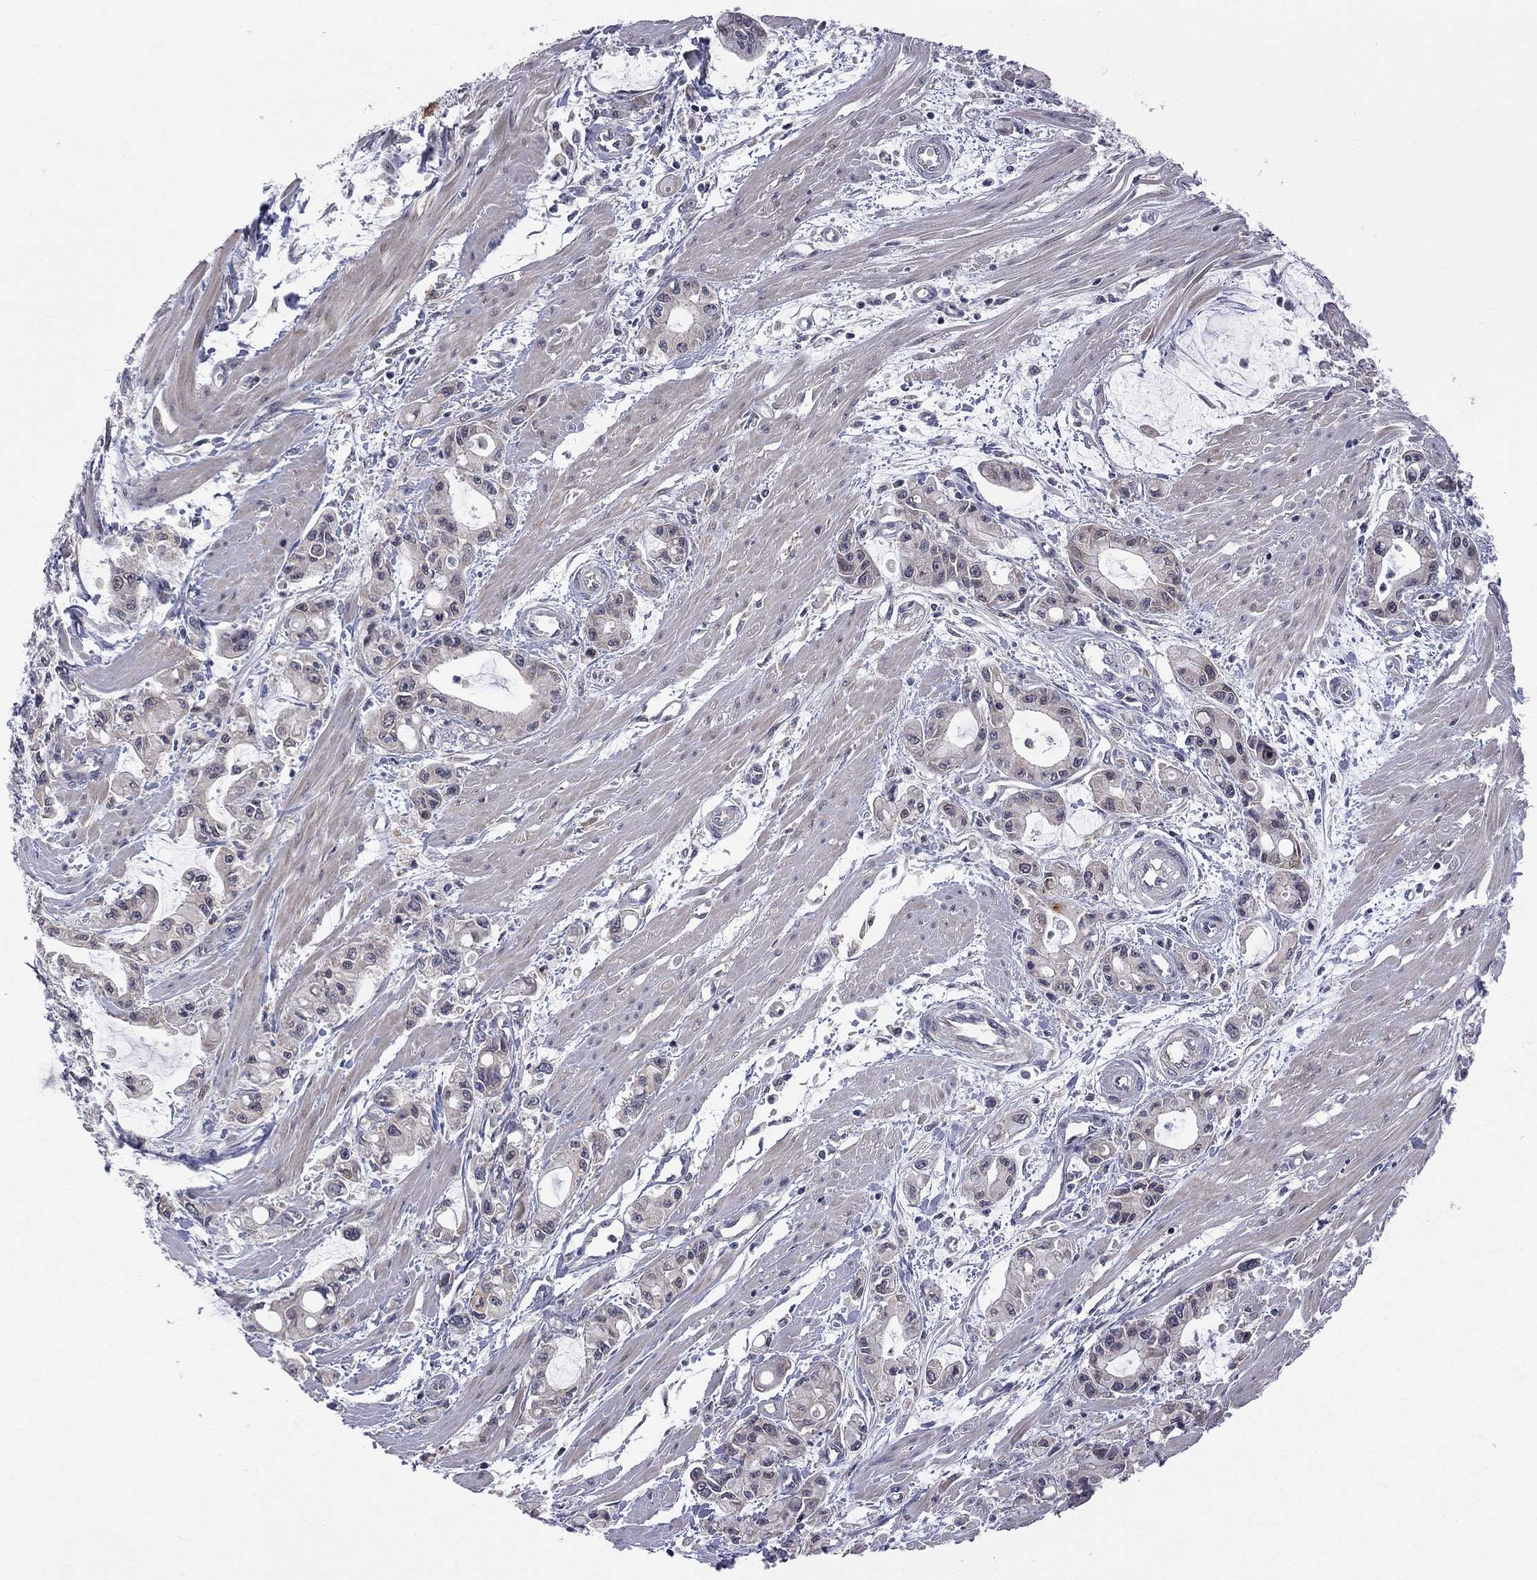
{"staining": {"intensity": "weak", "quantity": "<25%", "location": "cytoplasmic/membranous"}, "tissue": "pancreatic cancer", "cell_type": "Tumor cells", "image_type": "cancer", "snomed": [{"axis": "morphology", "description": "Adenocarcinoma, NOS"}, {"axis": "topography", "description": "Pancreas"}], "caption": "Pancreatic adenocarcinoma stained for a protein using immunohistochemistry (IHC) shows no positivity tumor cells.", "gene": "CNOT11", "patient": {"sex": "male", "age": 48}}